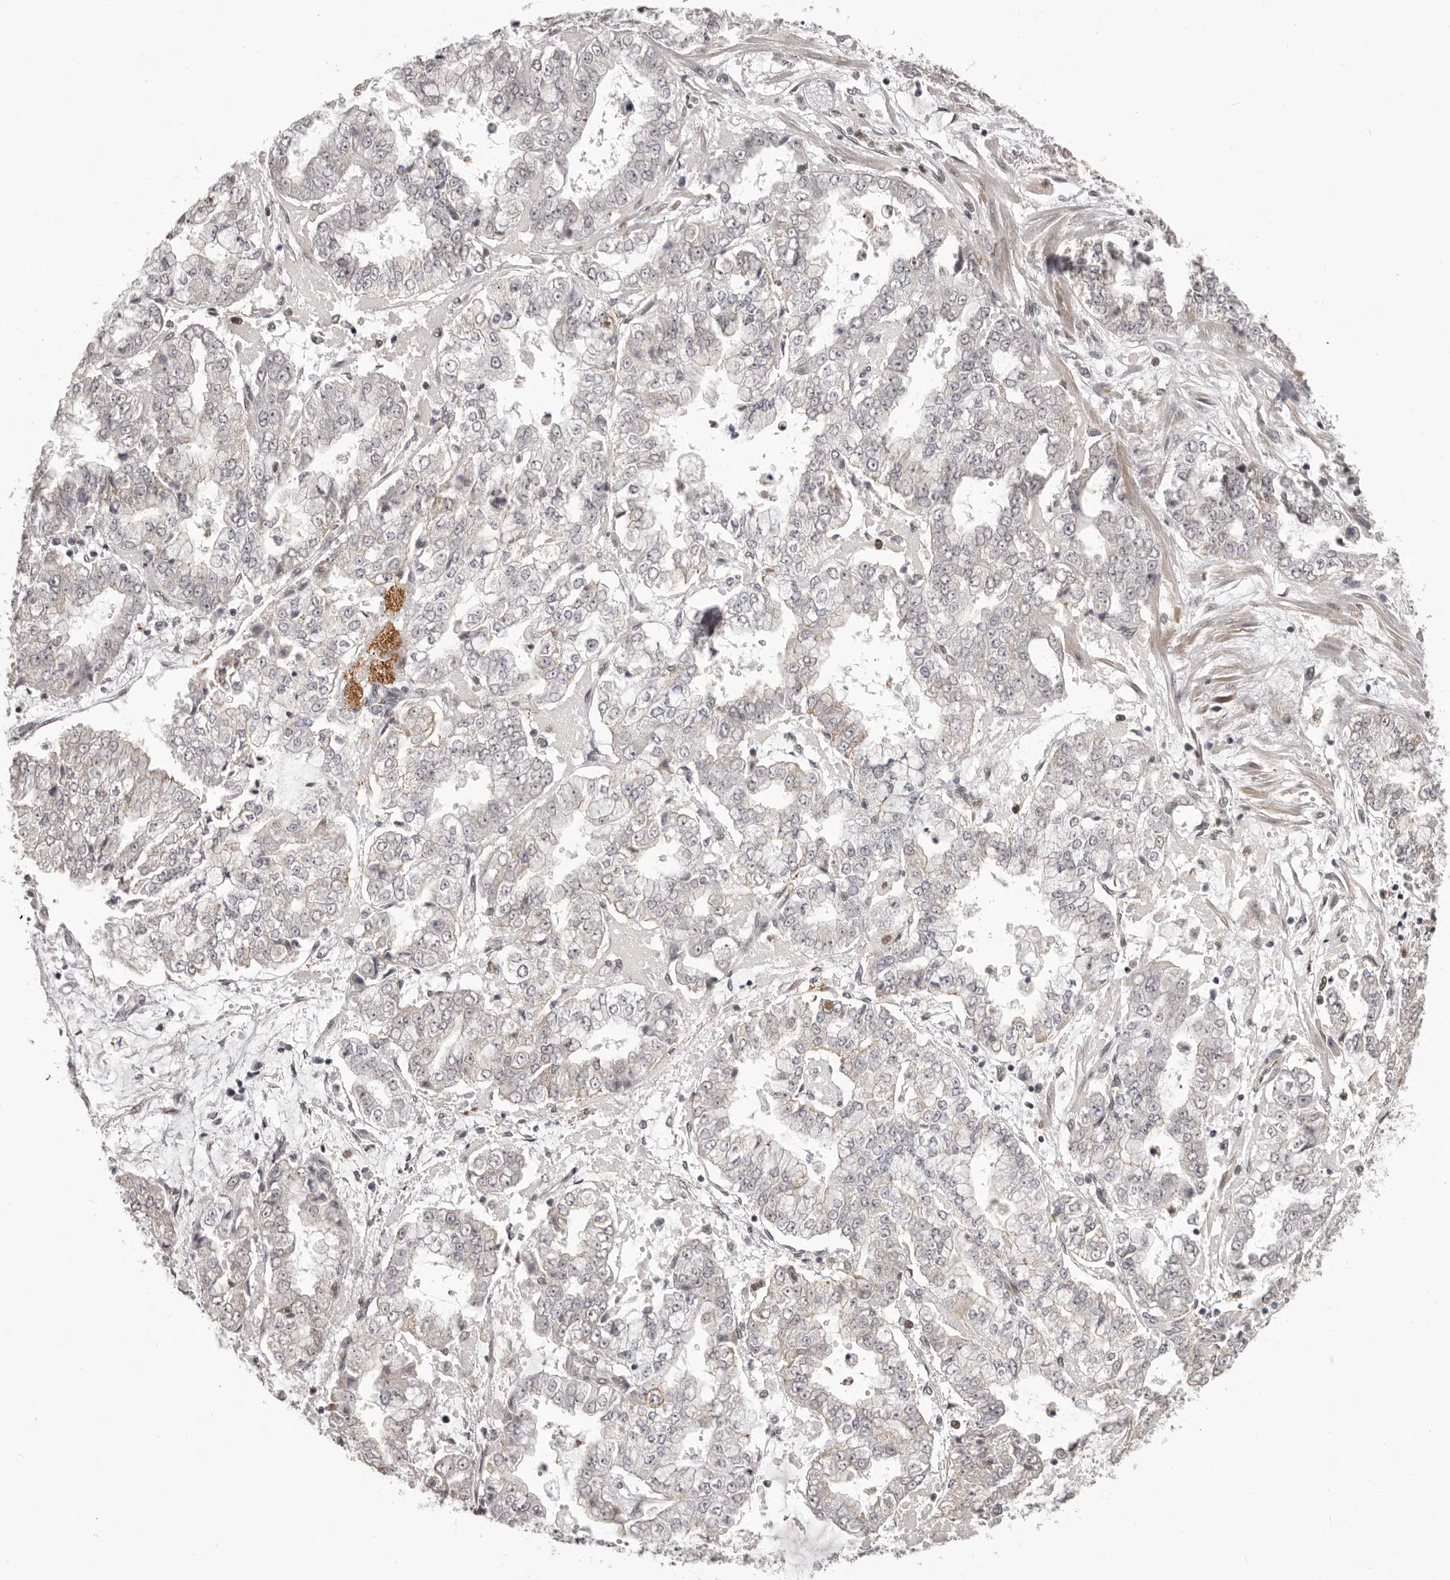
{"staining": {"intensity": "negative", "quantity": "none", "location": "none"}, "tissue": "stomach cancer", "cell_type": "Tumor cells", "image_type": "cancer", "snomed": [{"axis": "morphology", "description": "Adenocarcinoma, NOS"}, {"axis": "topography", "description": "Stomach"}], "caption": "This is an immunohistochemistry photomicrograph of adenocarcinoma (stomach). There is no expression in tumor cells.", "gene": "RNF2", "patient": {"sex": "male", "age": 76}}